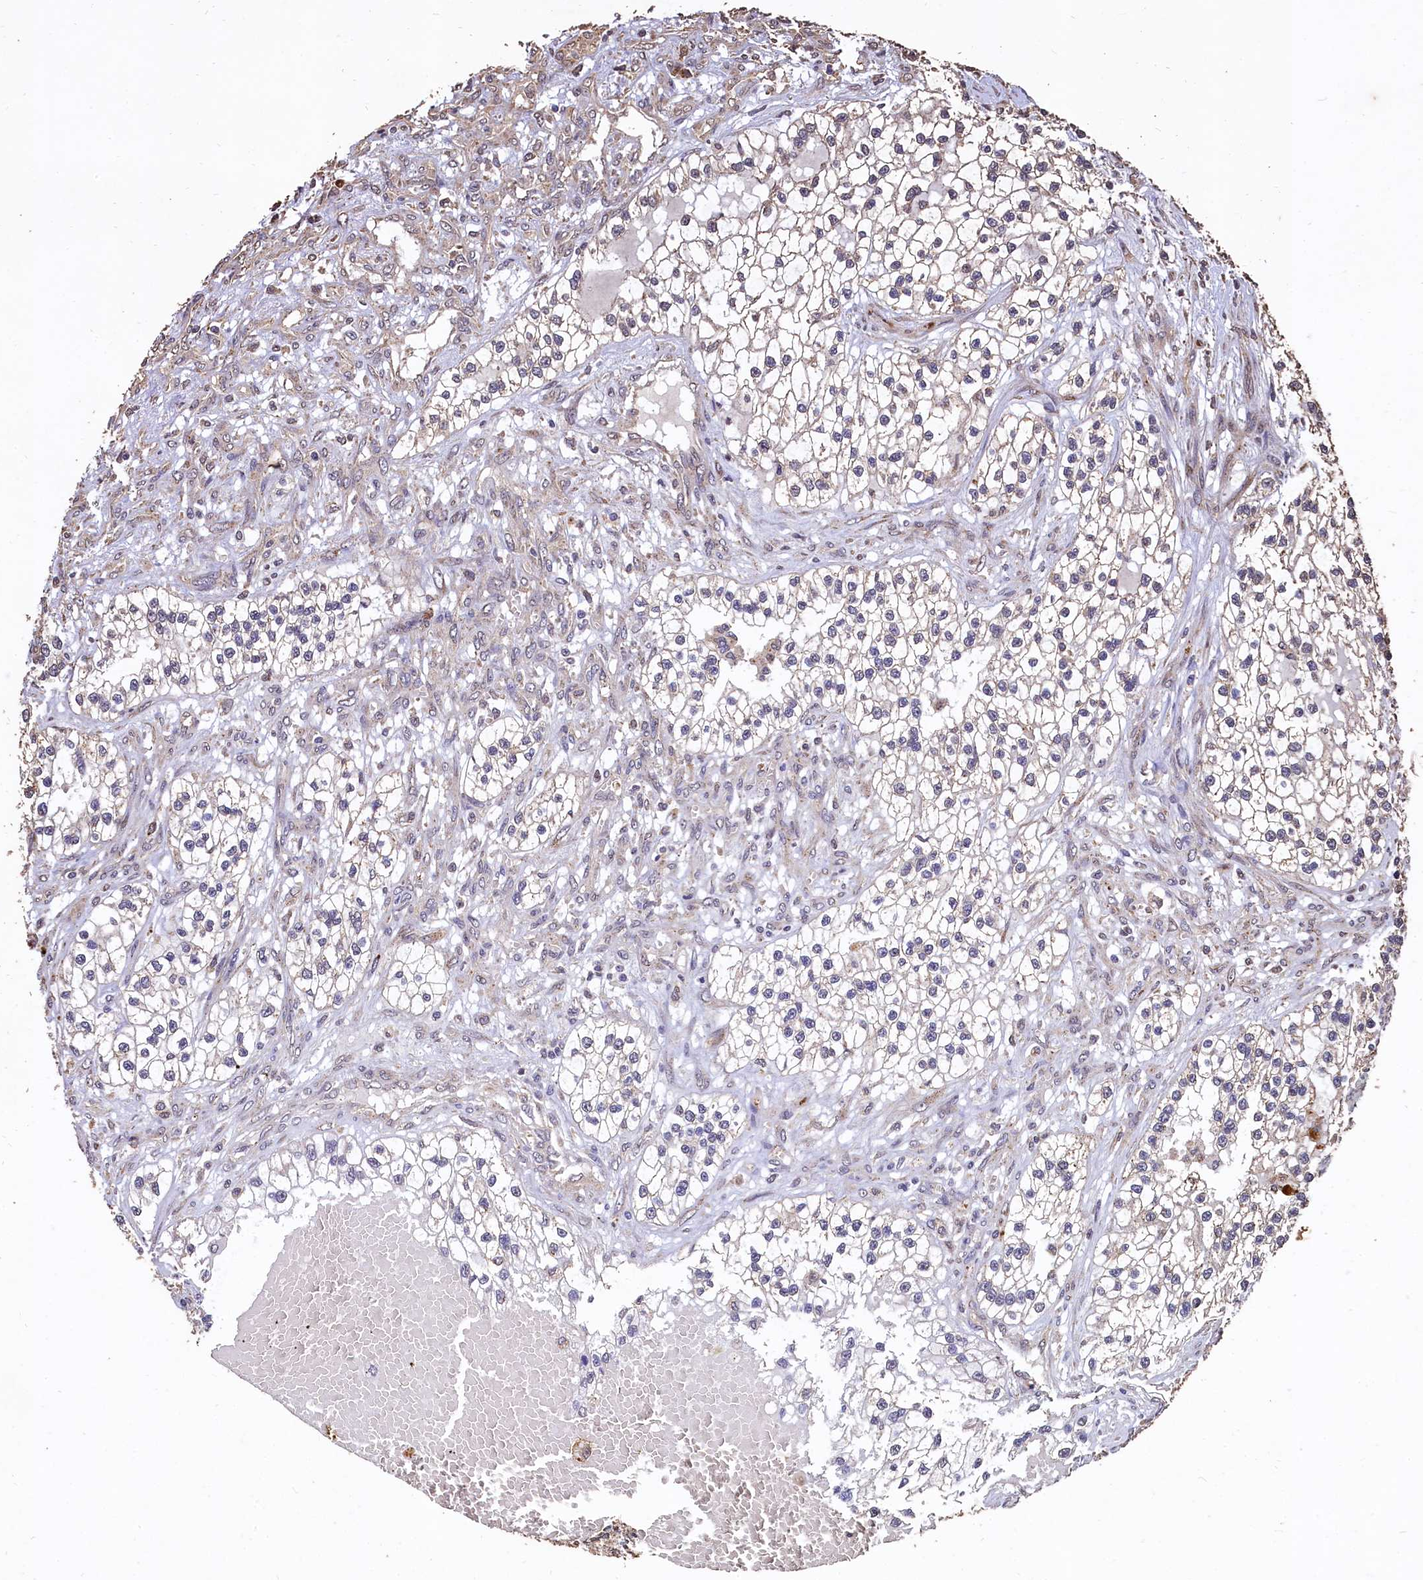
{"staining": {"intensity": "negative", "quantity": "none", "location": "none"}, "tissue": "renal cancer", "cell_type": "Tumor cells", "image_type": "cancer", "snomed": [{"axis": "morphology", "description": "Adenocarcinoma, NOS"}, {"axis": "topography", "description": "Kidney"}], "caption": "High magnification brightfield microscopy of adenocarcinoma (renal) stained with DAB (brown) and counterstained with hematoxylin (blue): tumor cells show no significant expression.", "gene": "LSM4", "patient": {"sex": "female", "age": 57}}